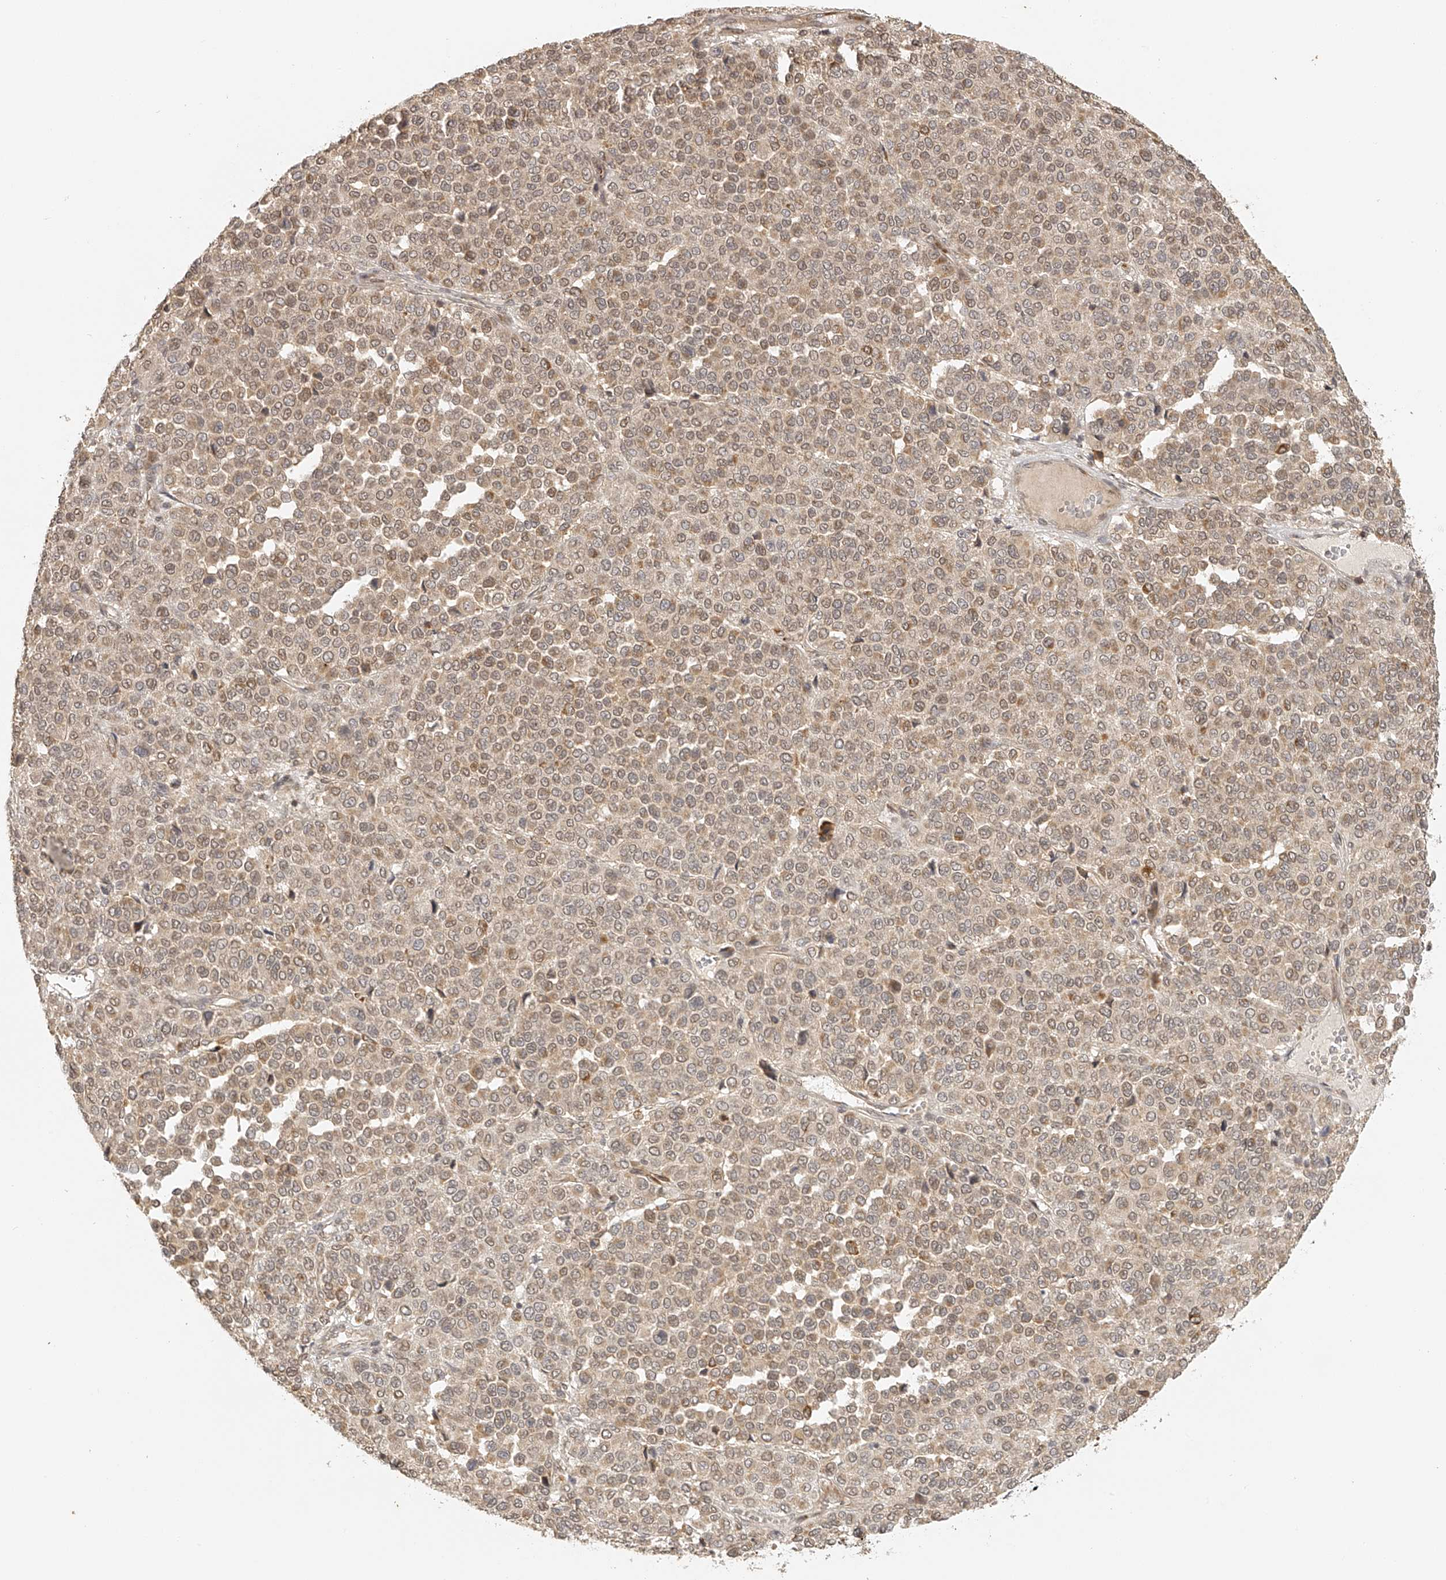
{"staining": {"intensity": "weak", "quantity": ">75%", "location": "cytoplasmic/membranous"}, "tissue": "melanoma", "cell_type": "Tumor cells", "image_type": "cancer", "snomed": [{"axis": "morphology", "description": "Malignant melanoma, Metastatic site"}, {"axis": "topography", "description": "Pancreas"}], "caption": "Protein expression by immunohistochemistry (IHC) displays weak cytoplasmic/membranous staining in approximately >75% of tumor cells in melanoma.", "gene": "BCL2L11", "patient": {"sex": "female", "age": 30}}